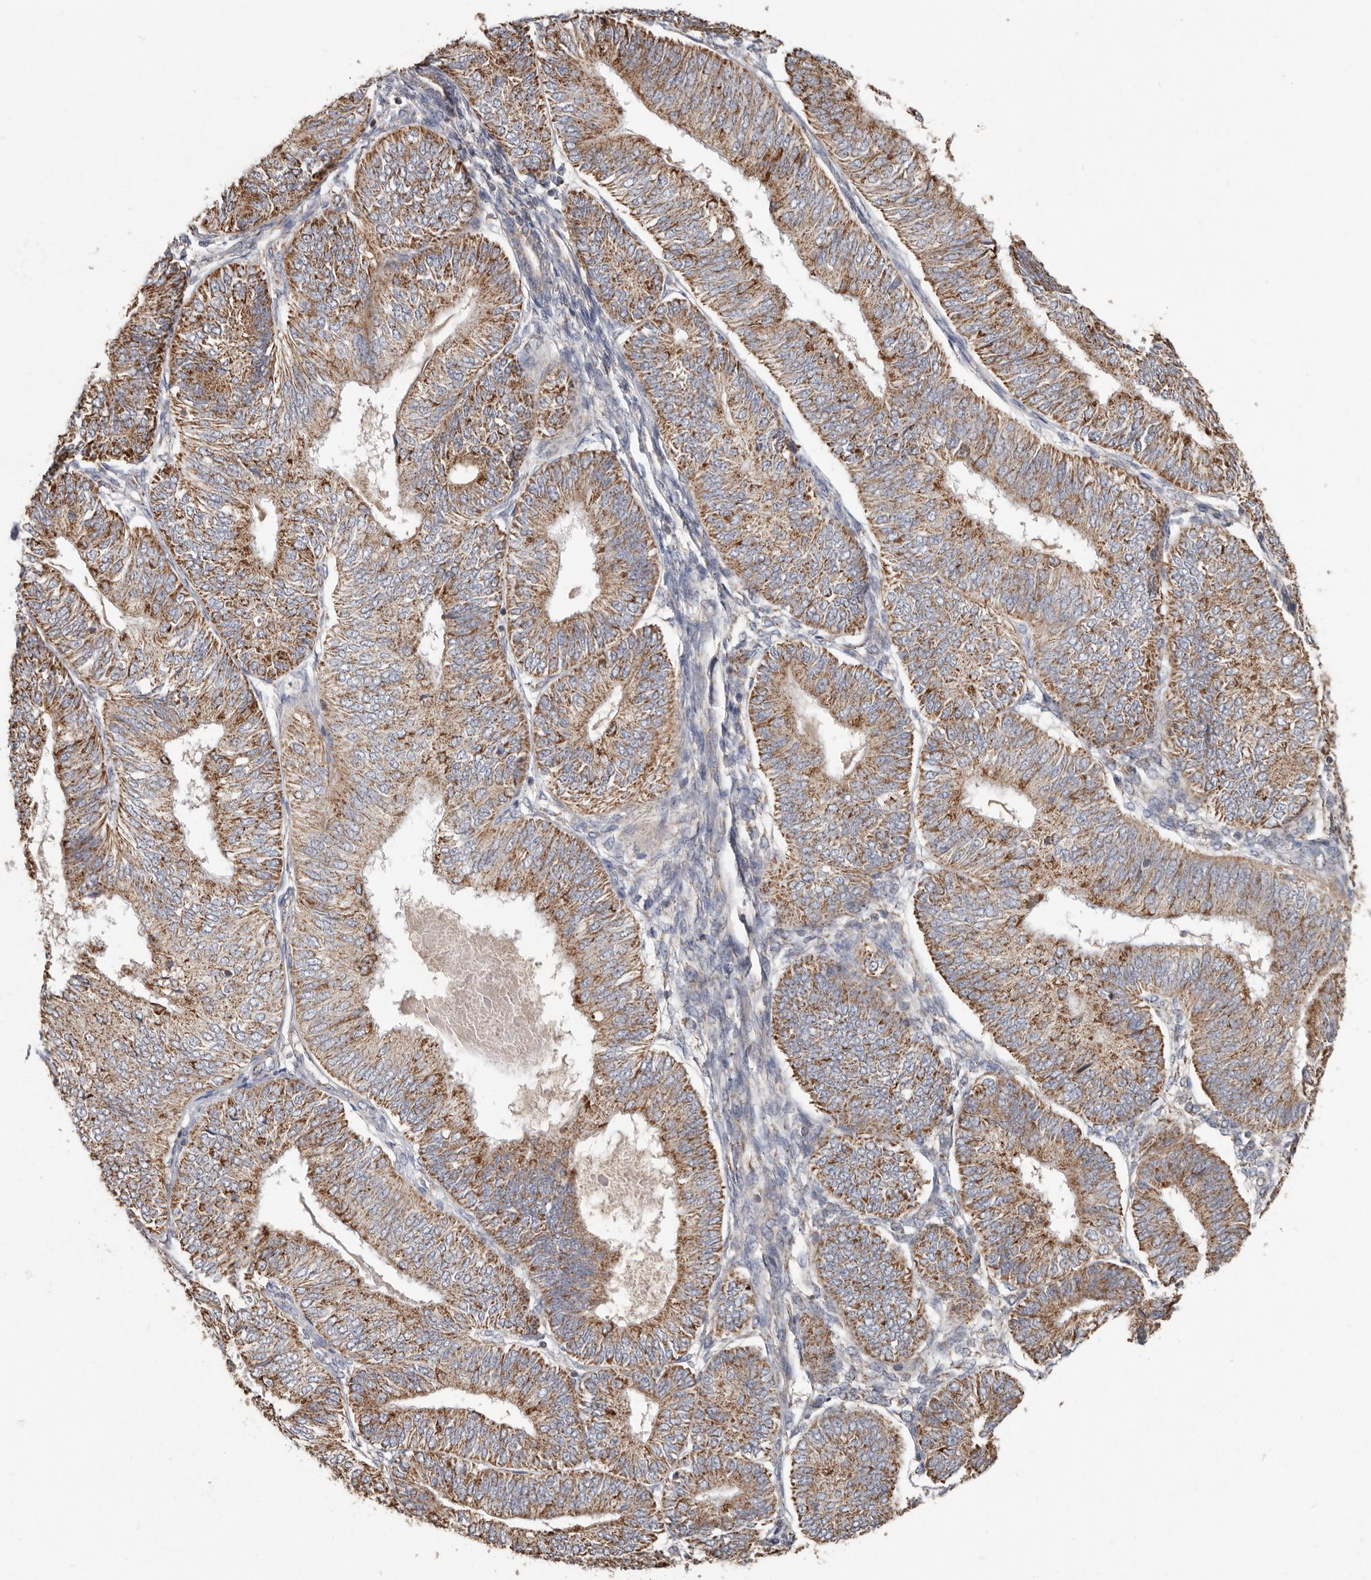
{"staining": {"intensity": "moderate", "quantity": ">75%", "location": "cytoplasmic/membranous"}, "tissue": "endometrial cancer", "cell_type": "Tumor cells", "image_type": "cancer", "snomed": [{"axis": "morphology", "description": "Adenocarcinoma, NOS"}, {"axis": "topography", "description": "Endometrium"}], "caption": "The micrograph shows staining of endometrial adenocarcinoma, revealing moderate cytoplasmic/membranous protein positivity (brown color) within tumor cells.", "gene": "KIF26B", "patient": {"sex": "female", "age": 58}}